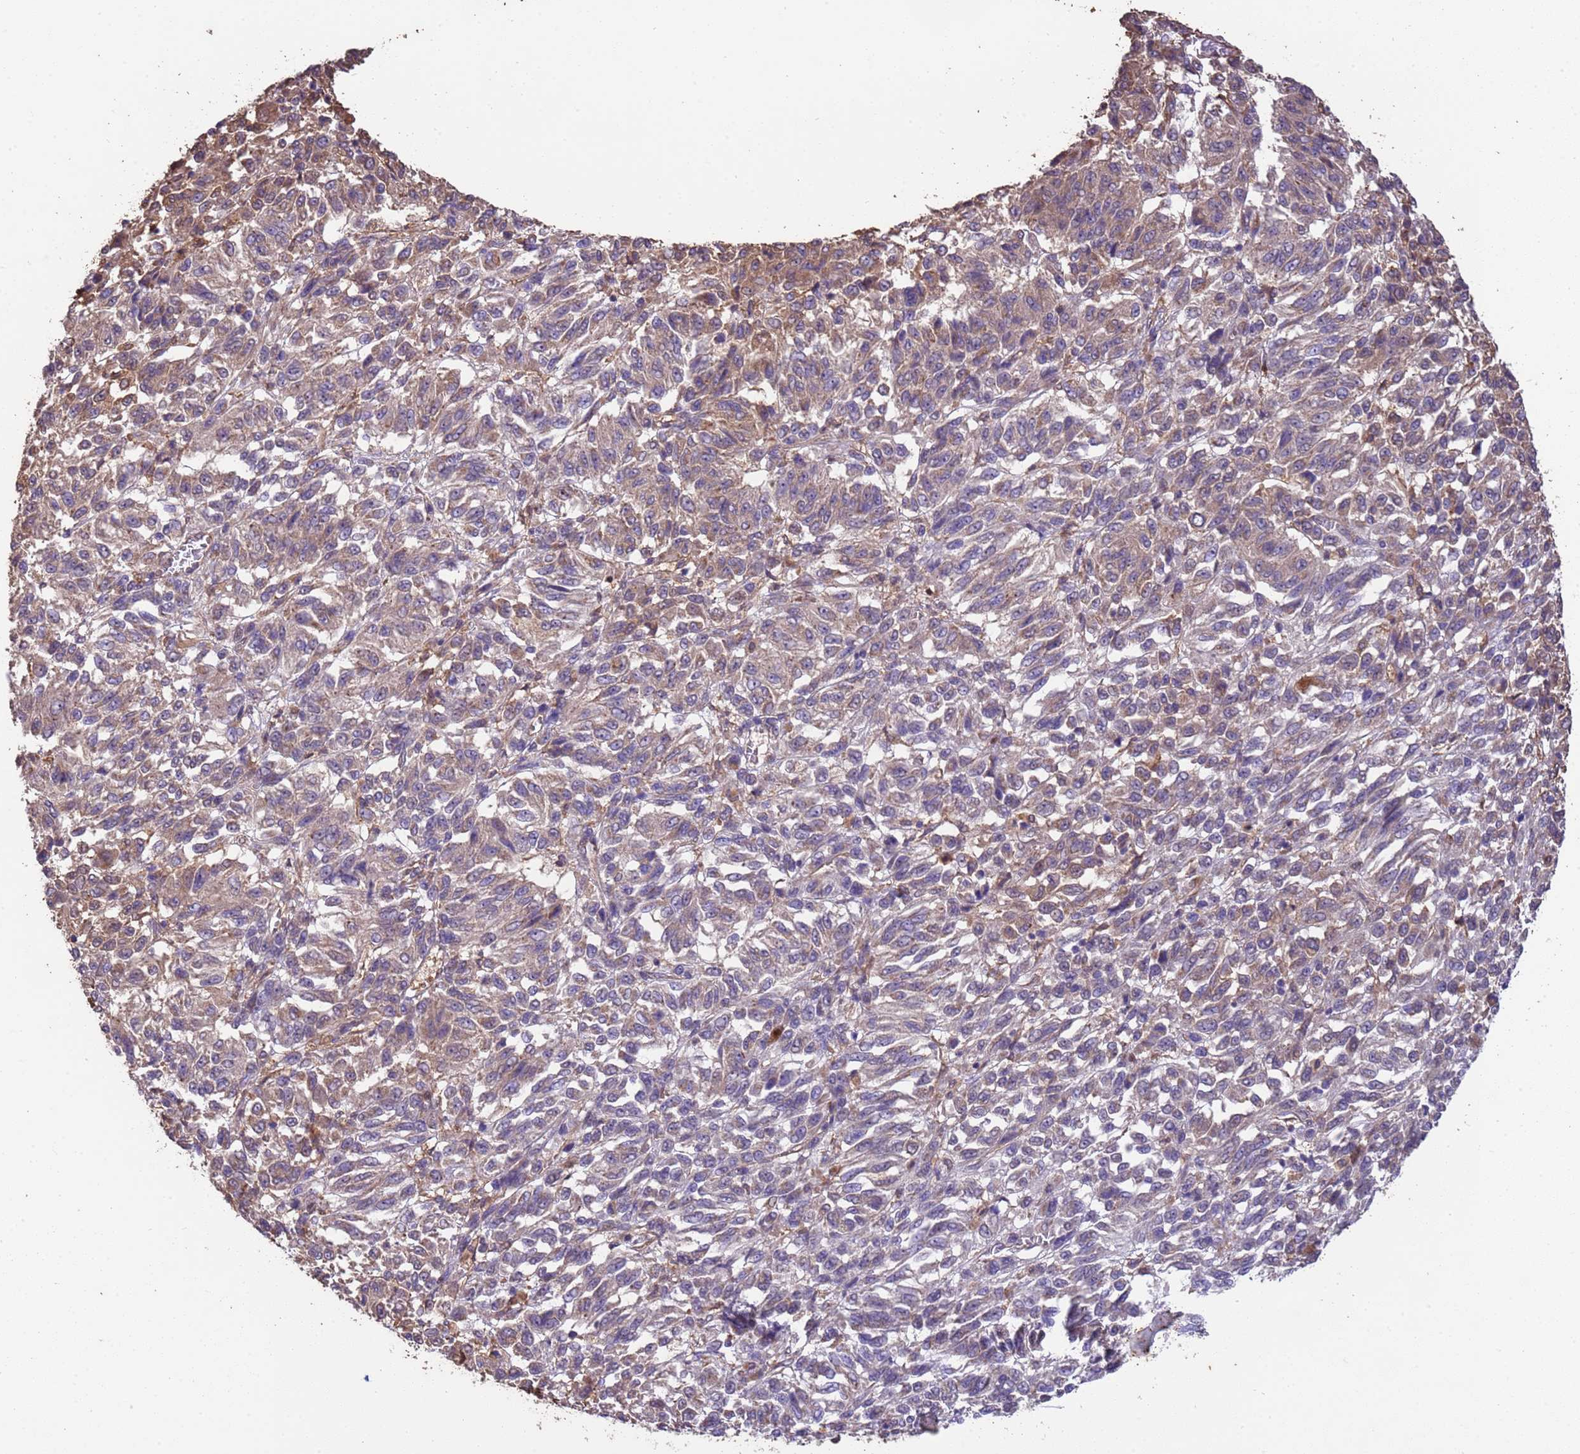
{"staining": {"intensity": "weak", "quantity": ">75%", "location": "cytoplasmic/membranous"}, "tissue": "melanoma", "cell_type": "Tumor cells", "image_type": "cancer", "snomed": [{"axis": "morphology", "description": "Malignant melanoma, Metastatic site"}, {"axis": "topography", "description": "Lung"}], "caption": "Tumor cells show weak cytoplasmic/membranous positivity in approximately >75% of cells in melanoma.", "gene": "NPHP1", "patient": {"sex": "male", "age": 64}}